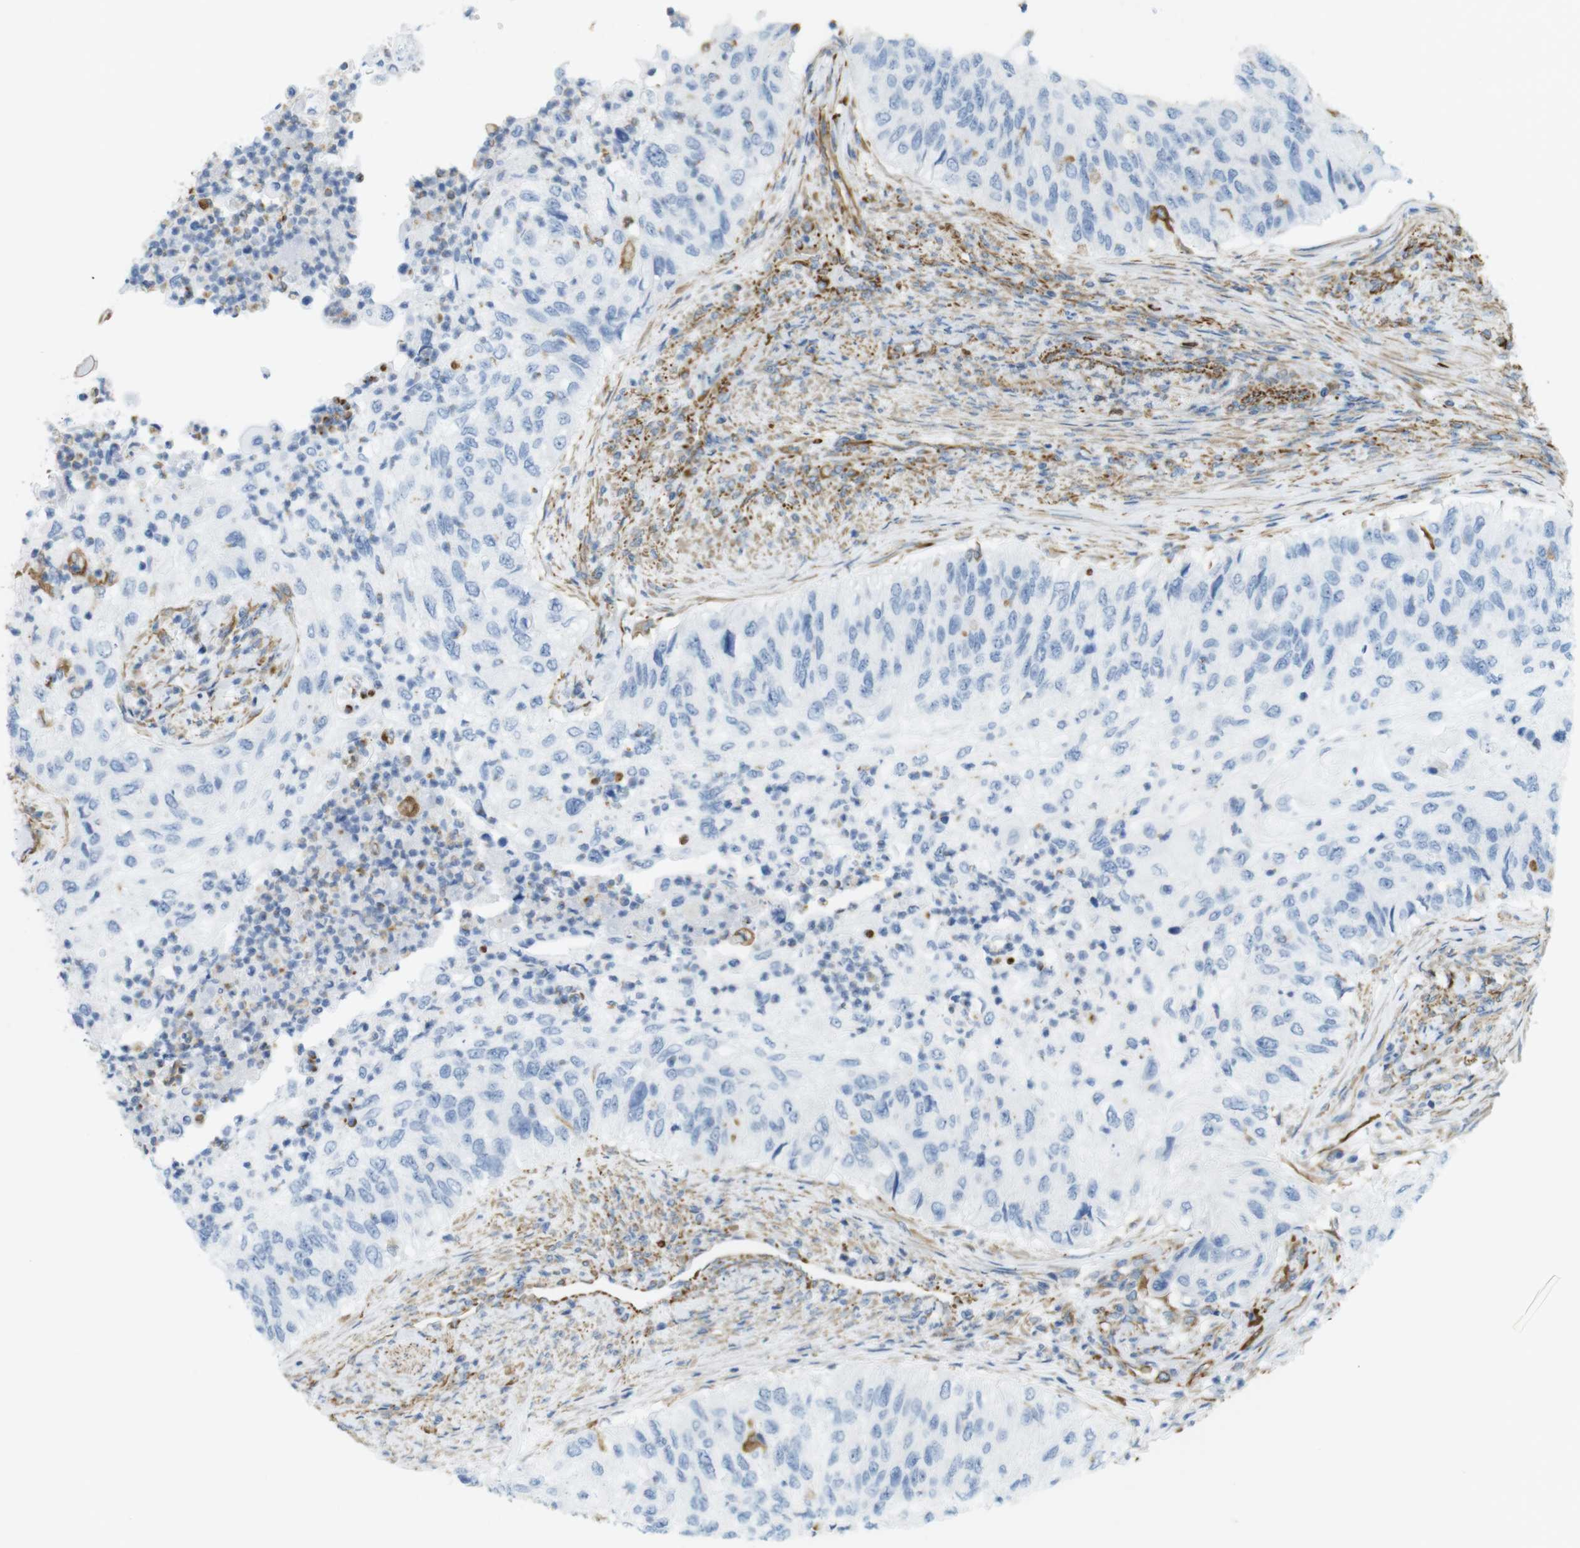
{"staining": {"intensity": "negative", "quantity": "none", "location": "none"}, "tissue": "urothelial cancer", "cell_type": "Tumor cells", "image_type": "cancer", "snomed": [{"axis": "morphology", "description": "Urothelial carcinoma, High grade"}, {"axis": "topography", "description": "Urinary bladder"}], "caption": "Immunohistochemistry (IHC) of human high-grade urothelial carcinoma reveals no expression in tumor cells. (DAB (3,3'-diaminobenzidine) immunohistochemistry visualized using brightfield microscopy, high magnification).", "gene": "MS4A10", "patient": {"sex": "female", "age": 60}}